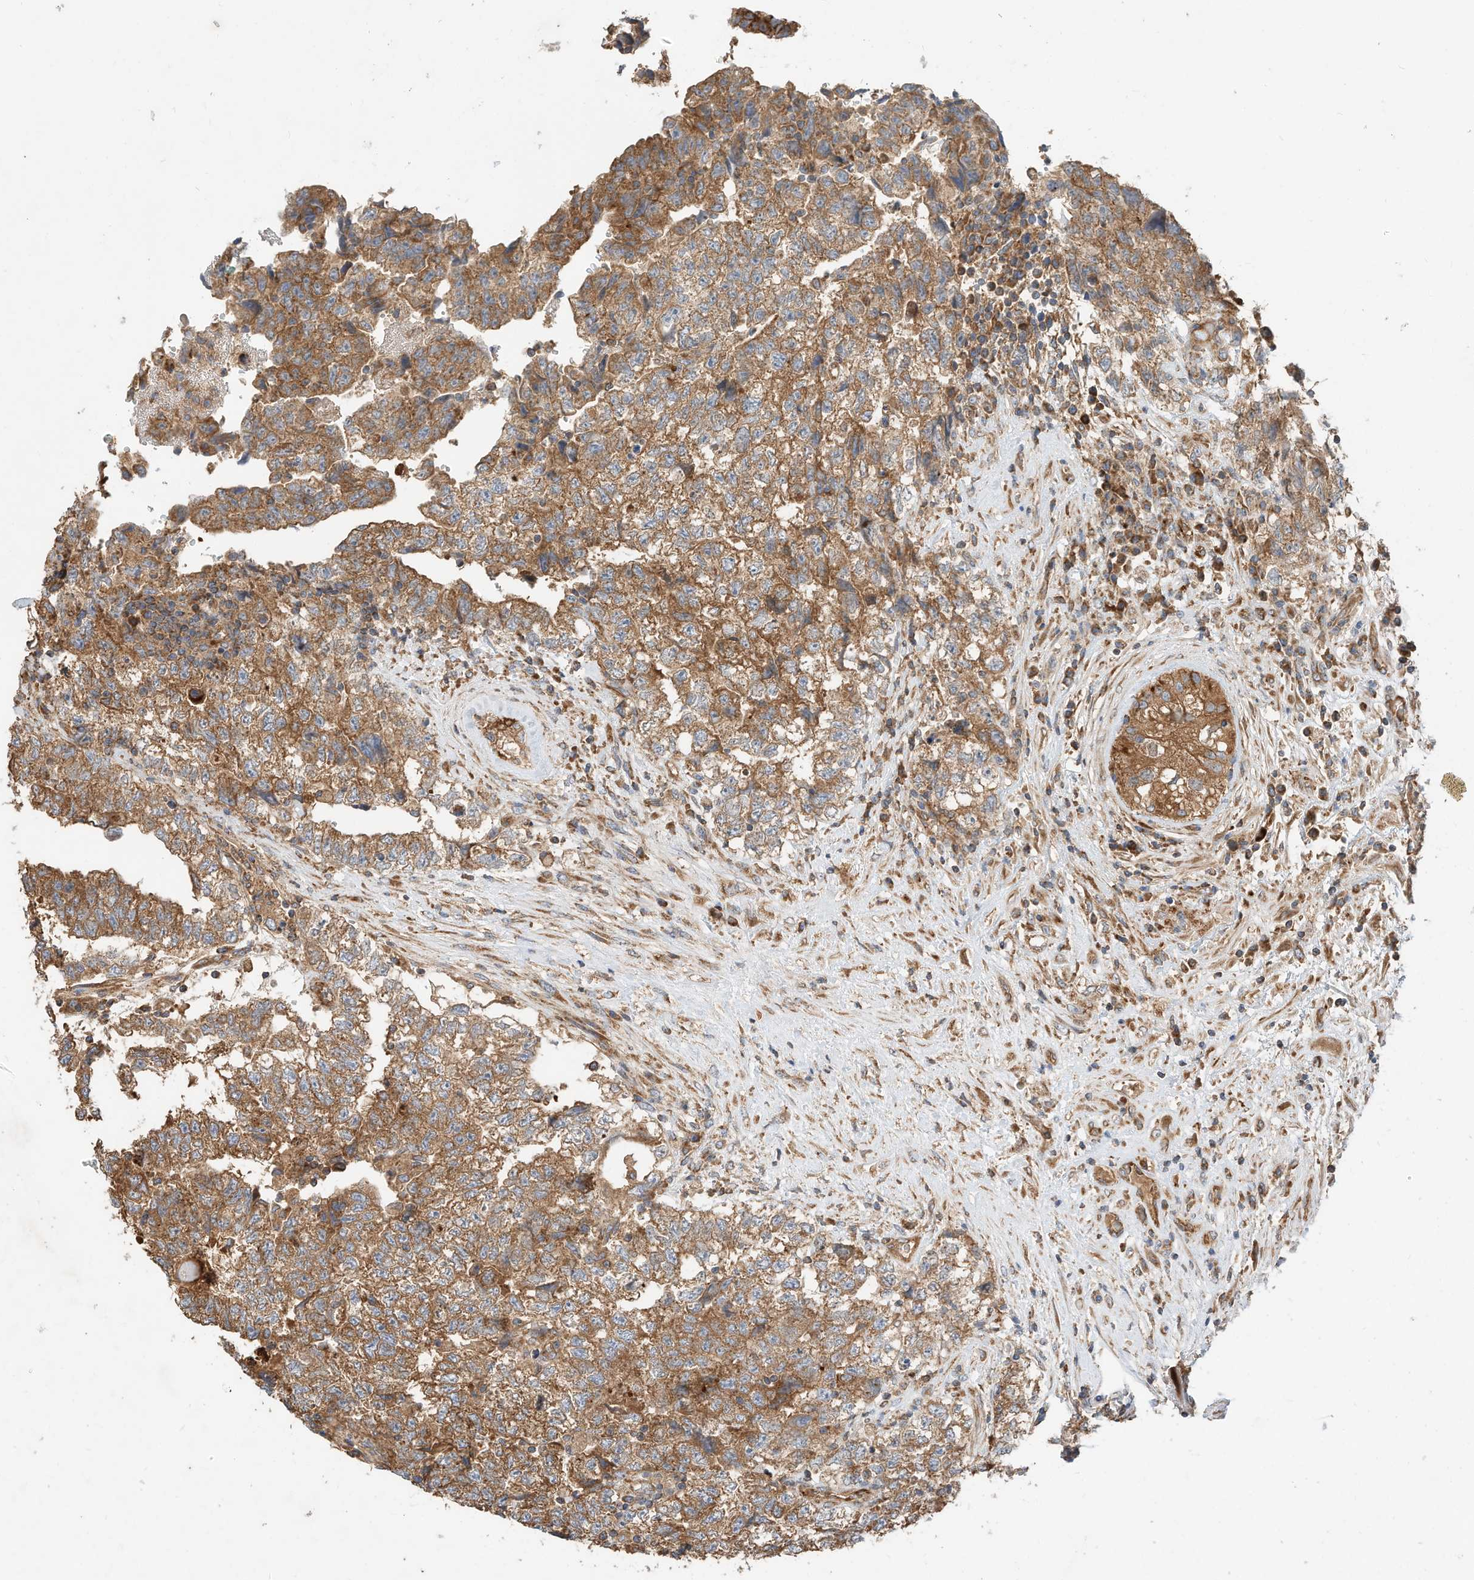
{"staining": {"intensity": "strong", "quantity": ">75%", "location": "cytoplasmic/membranous"}, "tissue": "testis cancer", "cell_type": "Tumor cells", "image_type": "cancer", "snomed": [{"axis": "morphology", "description": "Carcinoma, Embryonal, NOS"}, {"axis": "topography", "description": "Testis"}], "caption": "Immunohistochemistry (IHC) image of neoplastic tissue: human testis cancer stained using immunohistochemistry reveals high levels of strong protein expression localized specifically in the cytoplasmic/membranous of tumor cells, appearing as a cytoplasmic/membranous brown color.", "gene": "CPAMD8", "patient": {"sex": "male", "age": 36}}